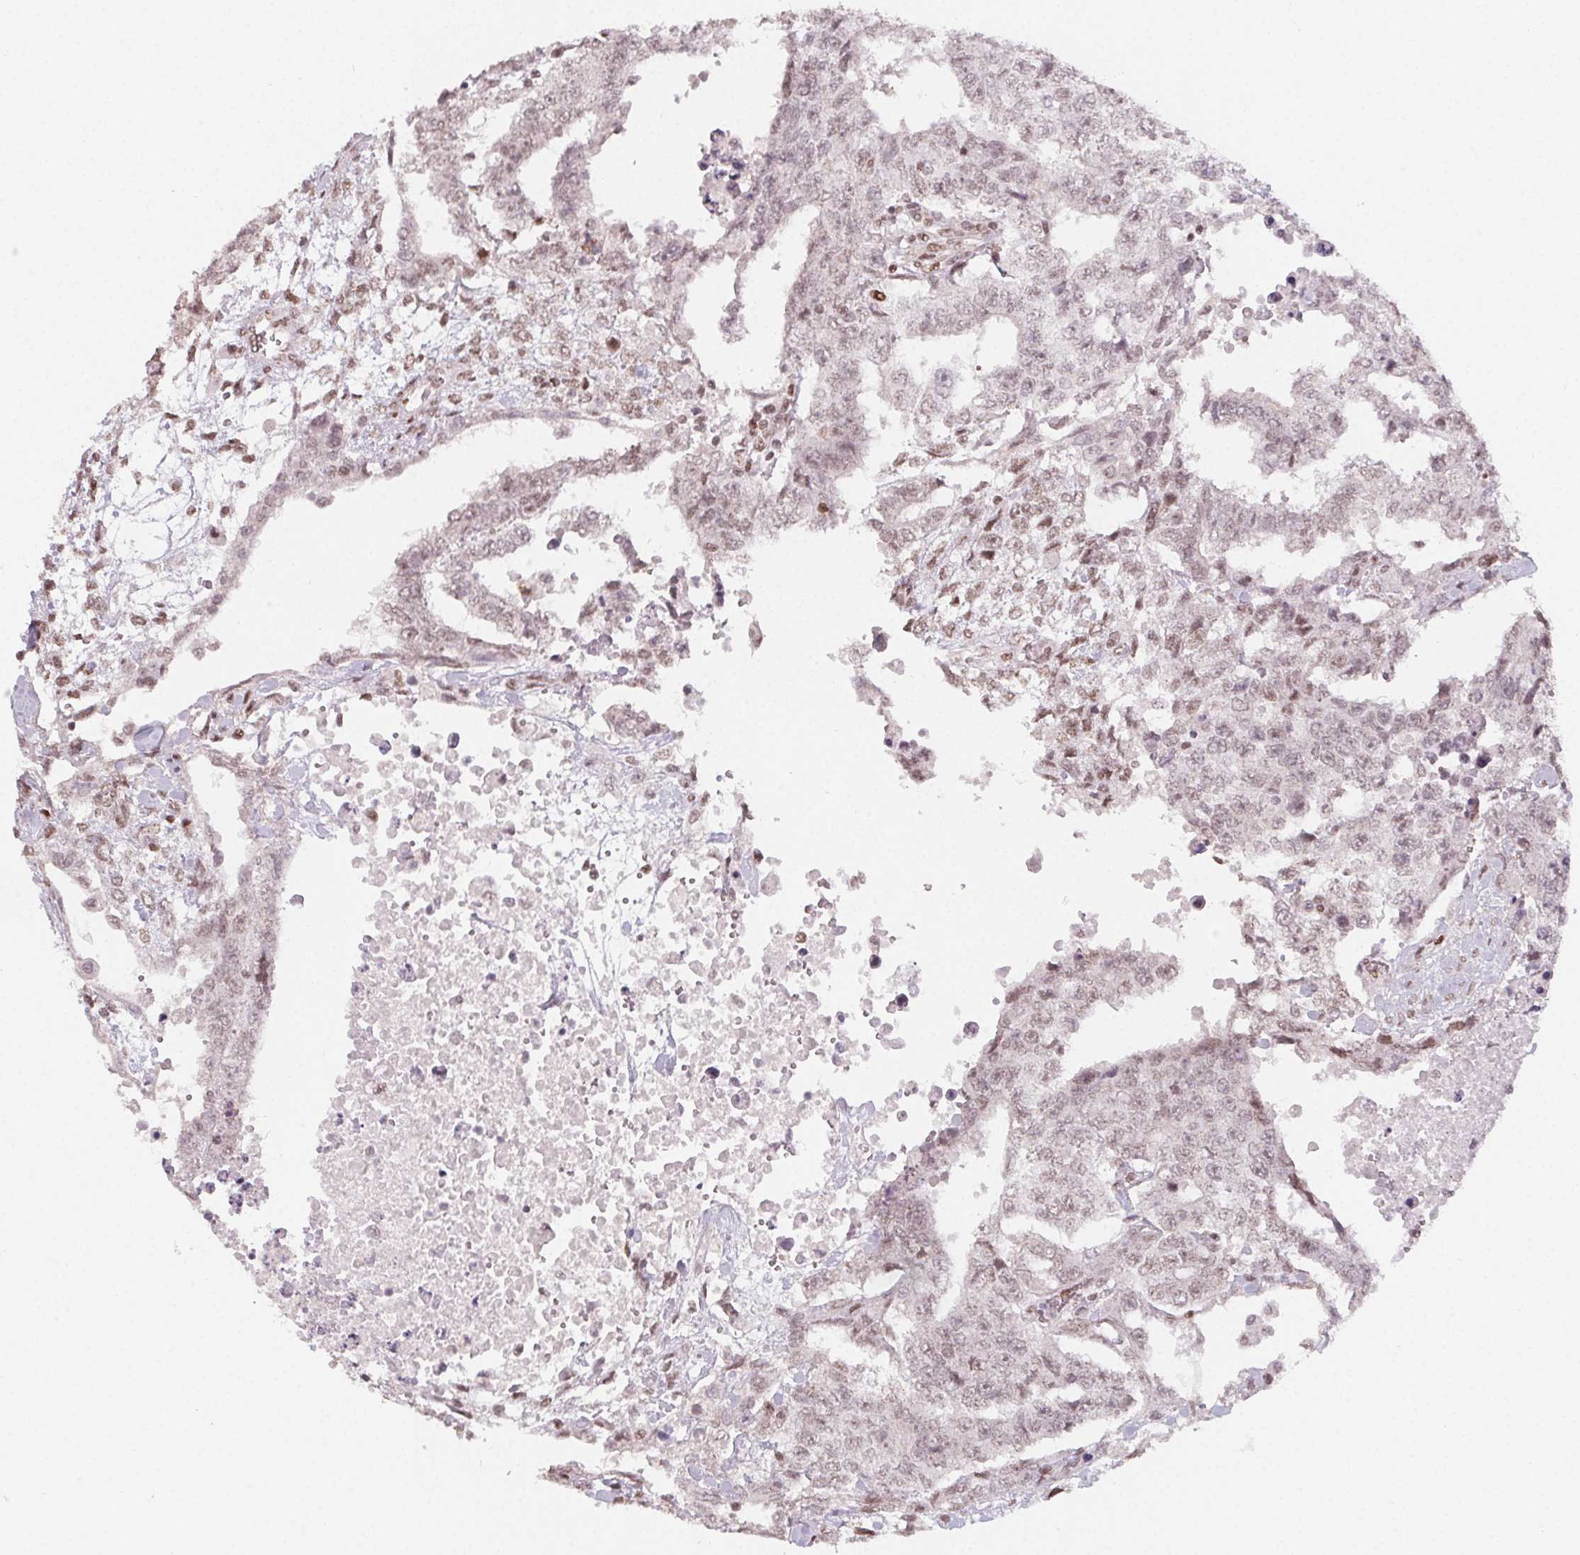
{"staining": {"intensity": "weak", "quantity": ">75%", "location": "nuclear"}, "tissue": "testis cancer", "cell_type": "Tumor cells", "image_type": "cancer", "snomed": [{"axis": "morphology", "description": "Carcinoma, Embryonal, NOS"}, {"axis": "topography", "description": "Testis"}], "caption": "Immunohistochemical staining of testis cancer reveals low levels of weak nuclear positivity in about >75% of tumor cells.", "gene": "KMT2A", "patient": {"sex": "male", "age": 24}}